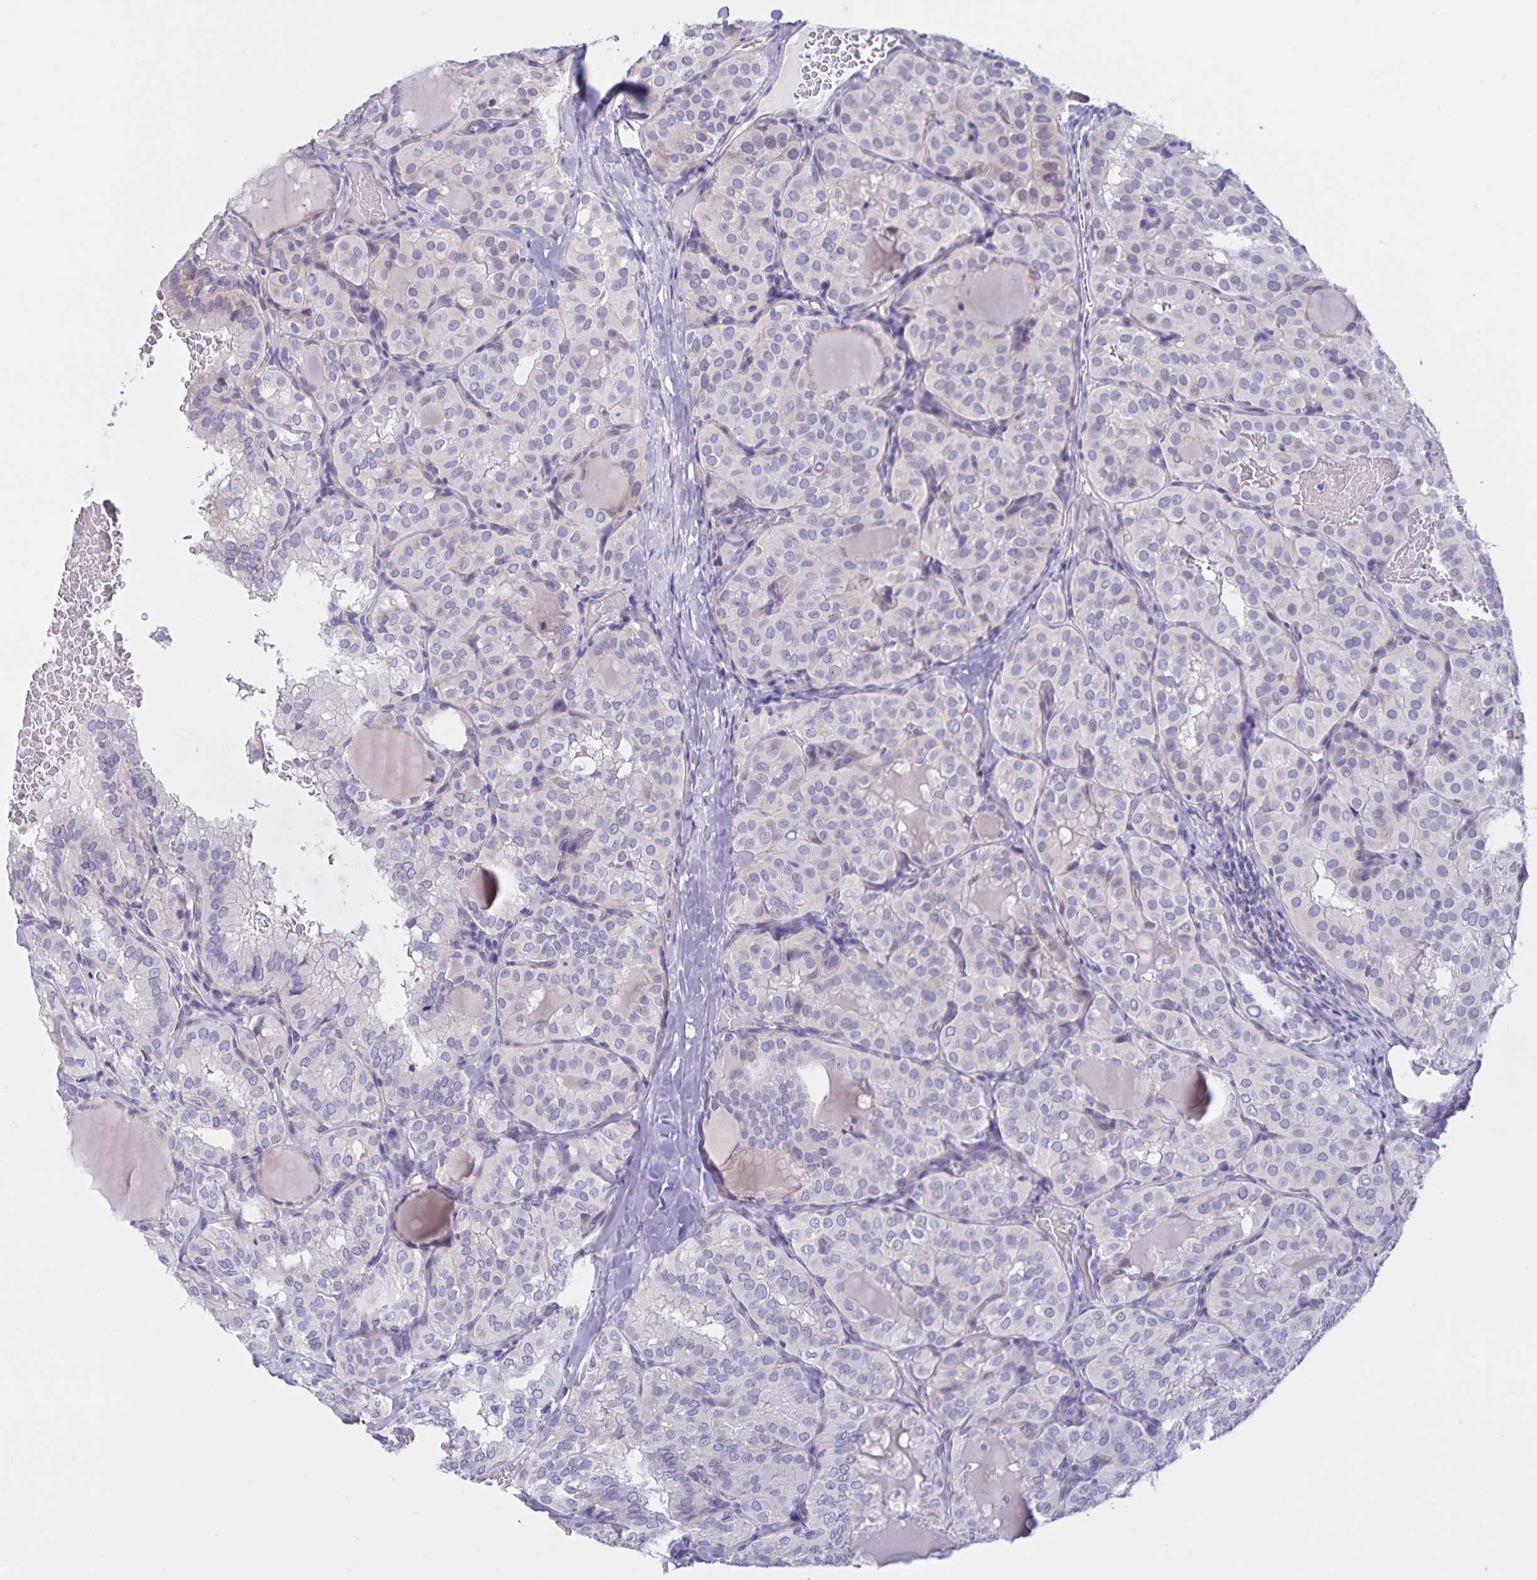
{"staining": {"intensity": "negative", "quantity": "none", "location": "none"}, "tissue": "thyroid cancer", "cell_type": "Tumor cells", "image_type": "cancer", "snomed": [{"axis": "morphology", "description": "Papillary adenocarcinoma, NOS"}, {"axis": "topography", "description": "Thyroid gland"}], "caption": "A high-resolution micrograph shows immunohistochemistry (IHC) staining of thyroid papillary adenocarcinoma, which reveals no significant positivity in tumor cells.", "gene": "DMGDH", "patient": {"sex": "male", "age": 20}}